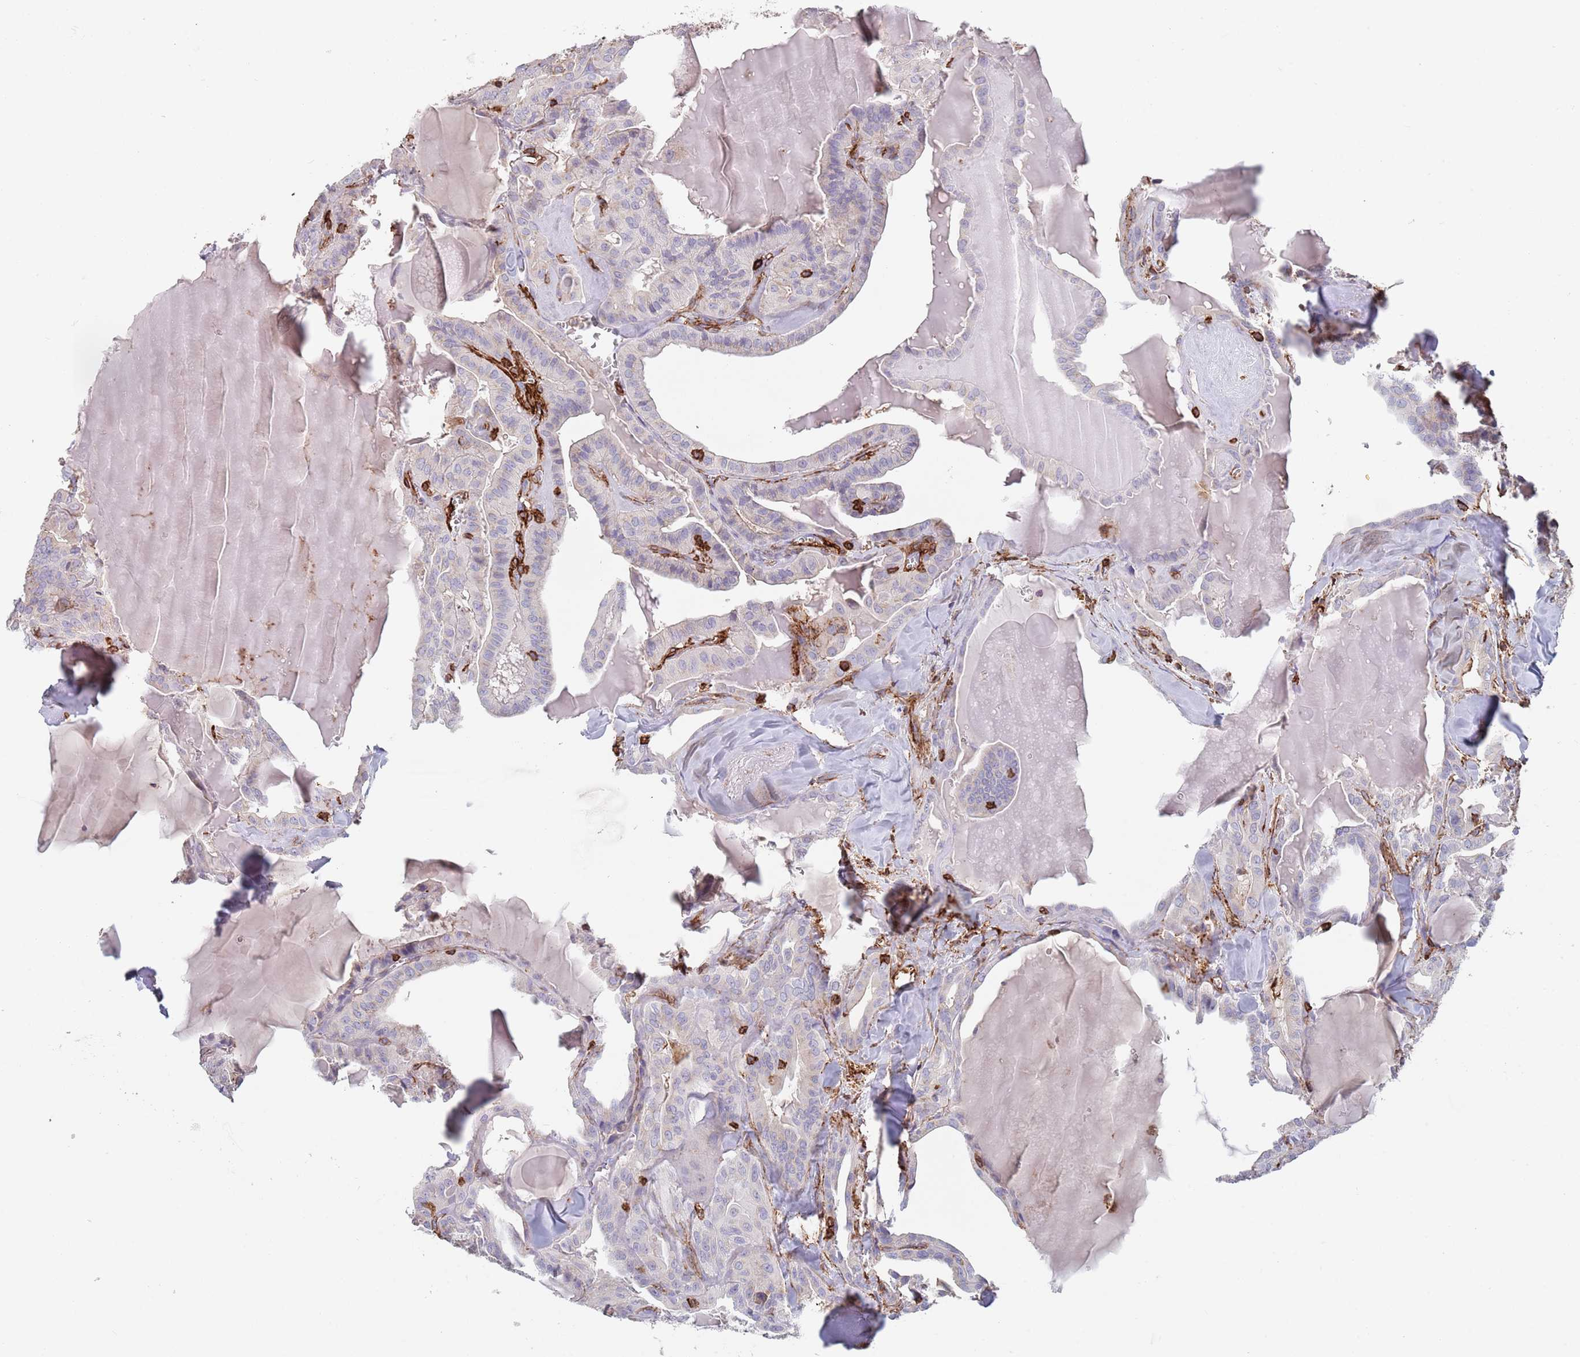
{"staining": {"intensity": "negative", "quantity": "none", "location": "none"}, "tissue": "thyroid cancer", "cell_type": "Tumor cells", "image_type": "cancer", "snomed": [{"axis": "morphology", "description": "Papillary adenocarcinoma, NOS"}, {"axis": "topography", "description": "Thyroid gland"}], "caption": "IHC image of thyroid papillary adenocarcinoma stained for a protein (brown), which displays no positivity in tumor cells.", "gene": "RNF144A", "patient": {"sex": "male", "age": 52}}